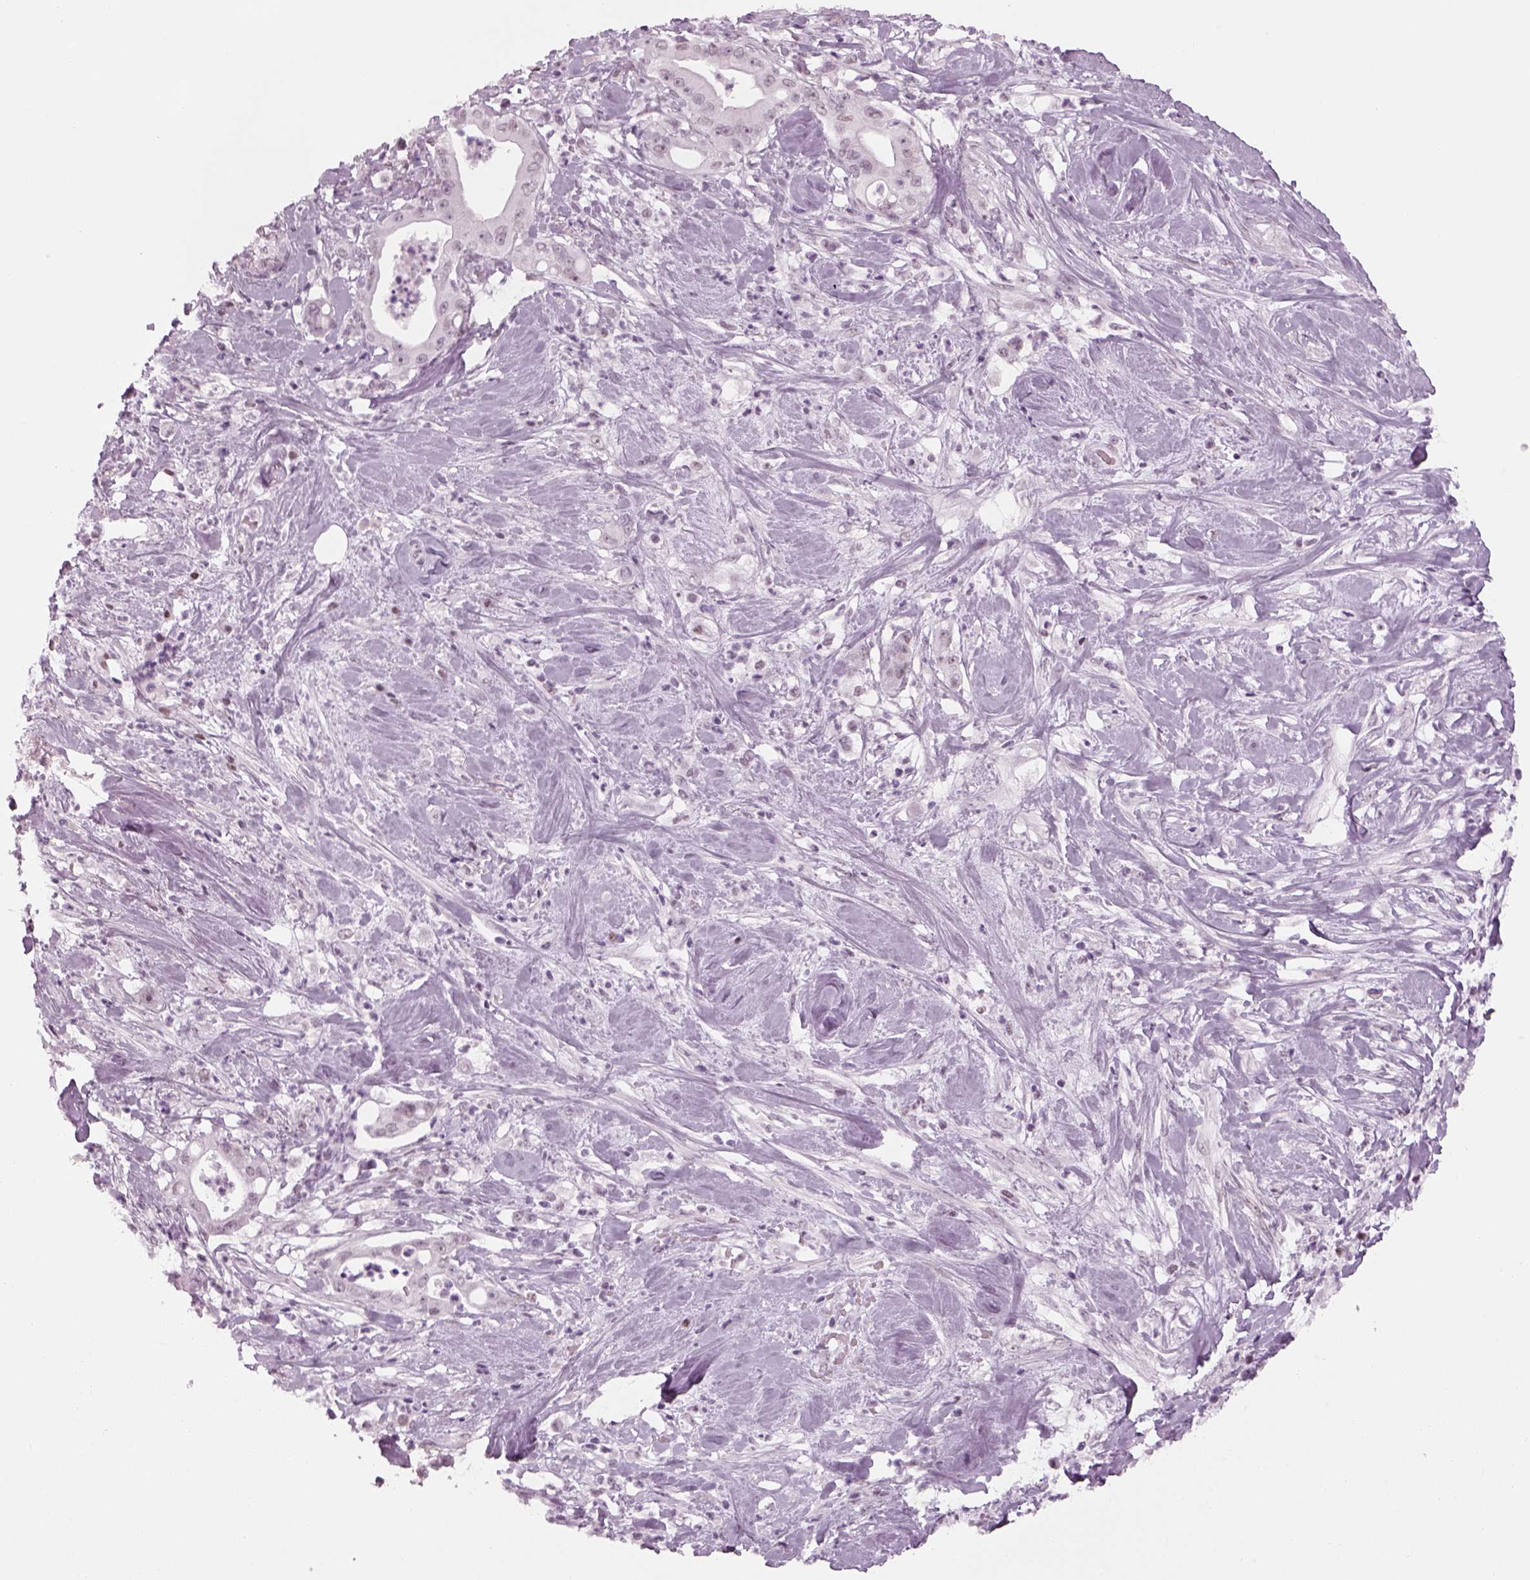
{"staining": {"intensity": "negative", "quantity": "none", "location": "none"}, "tissue": "pancreatic cancer", "cell_type": "Tumor cells", "image_type": "cancer", "snomed": [{"axis": "morphology", "description": "Adenocarcinoma, NOS"}, {"axis": "topography", "description": "Pancreas"}], "caption": "A micrograph of human pancreatic adenocarcinoma is negative for staining in tumor cells.", "gene": "KCNG2", "patient": {"sex": "male", "age": 71}}